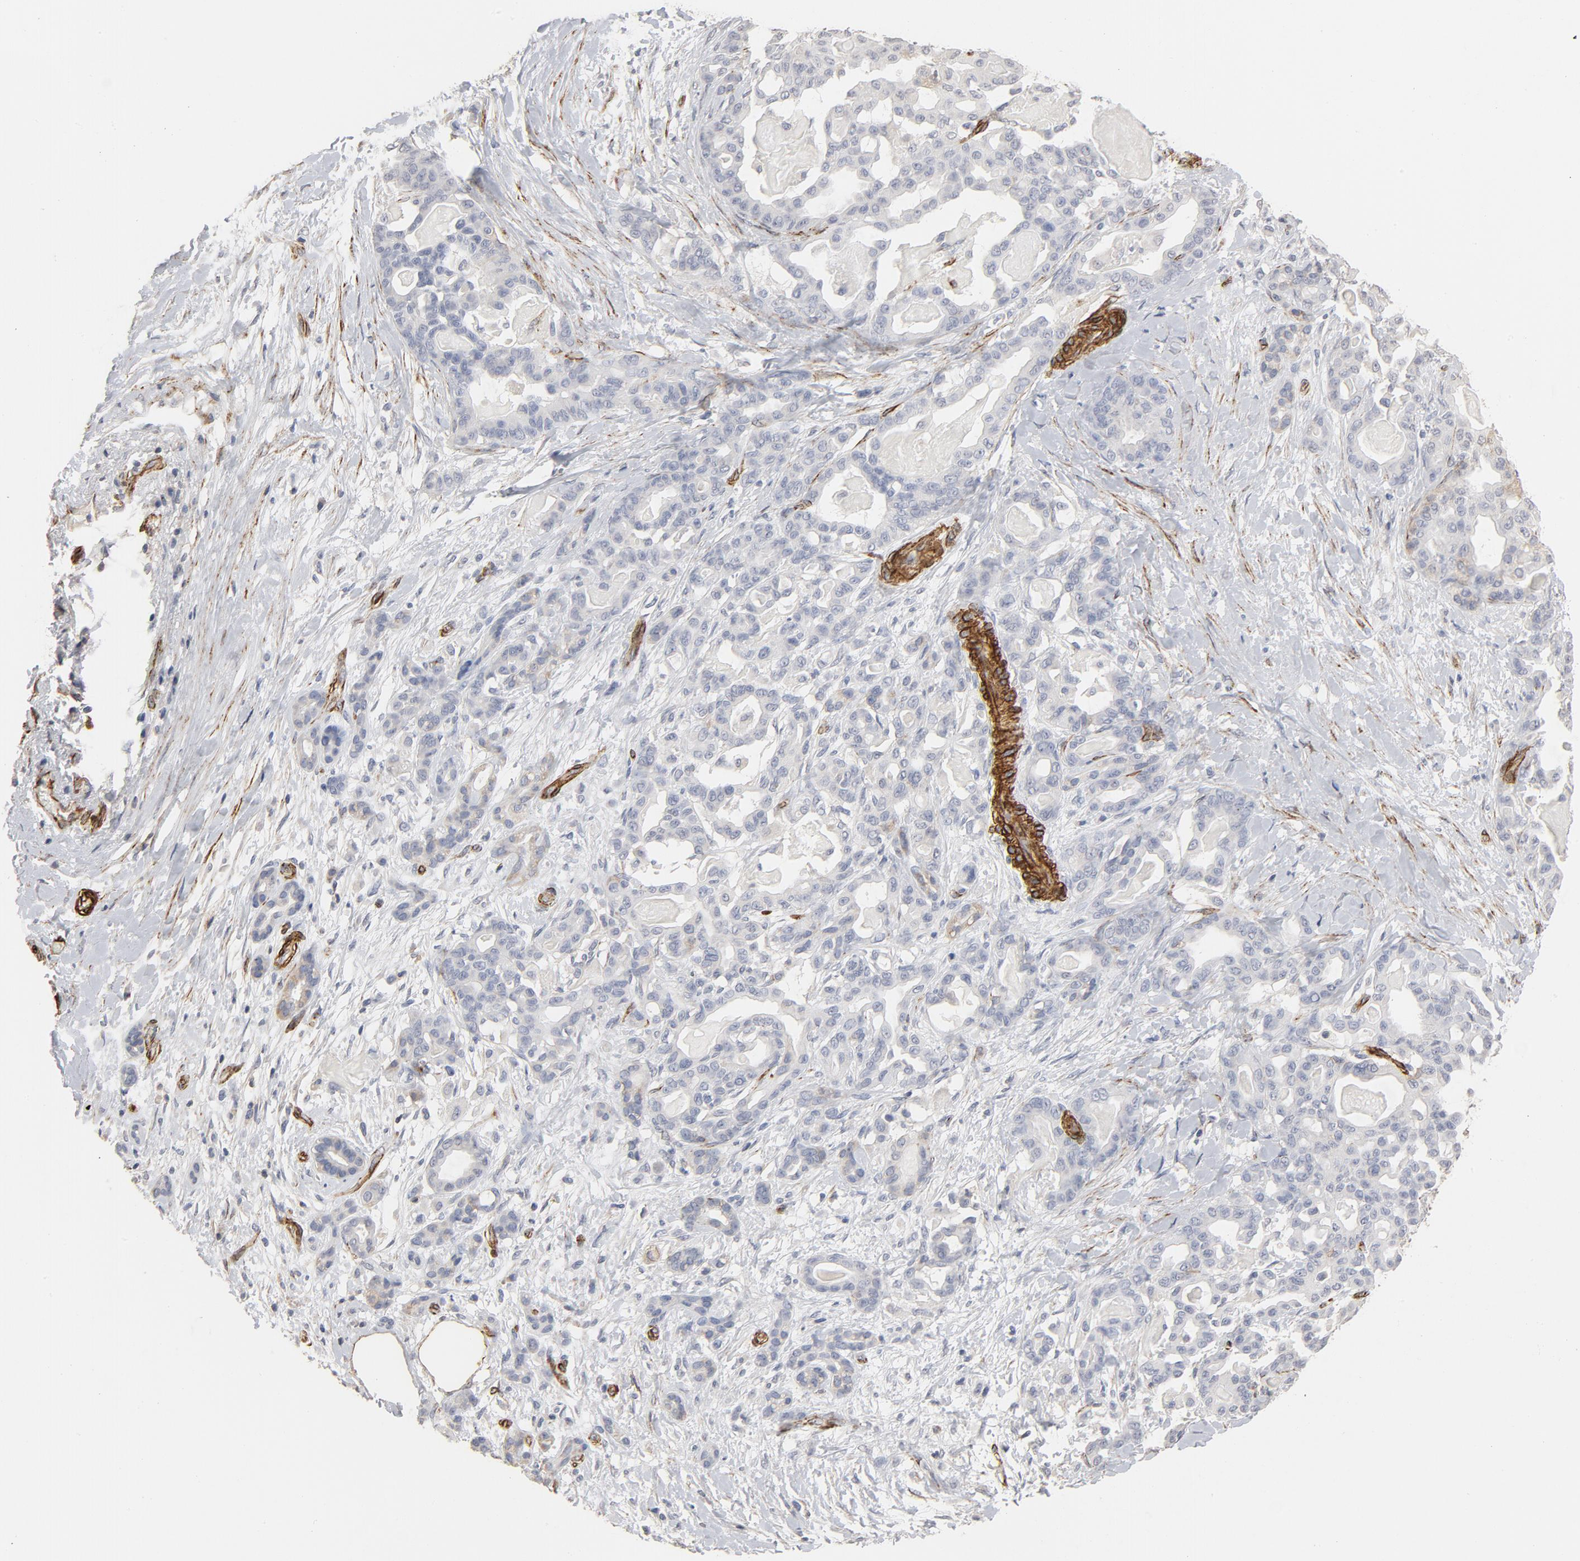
{"staining": {"intensity": "negative", "quantity": "none", "location": "none"}, "tissue": "pancreatic cancer", "cell_type": "Tumor cells", "image_type": "cancer", "snomed": [{"axis": "morphology", "description": "Adenocarcinoma, NOS"}, {"axis": "topography", "description": "Pancreas"}], "caption": "DAB (3,3'-diaminobenzidine) immunohistochemical staining of pancreatic adenocarcinoma exhibits no significant positivity in tumor cells.", "gene": "GNG2", "patient": {"sex": "male", "age": 63}}